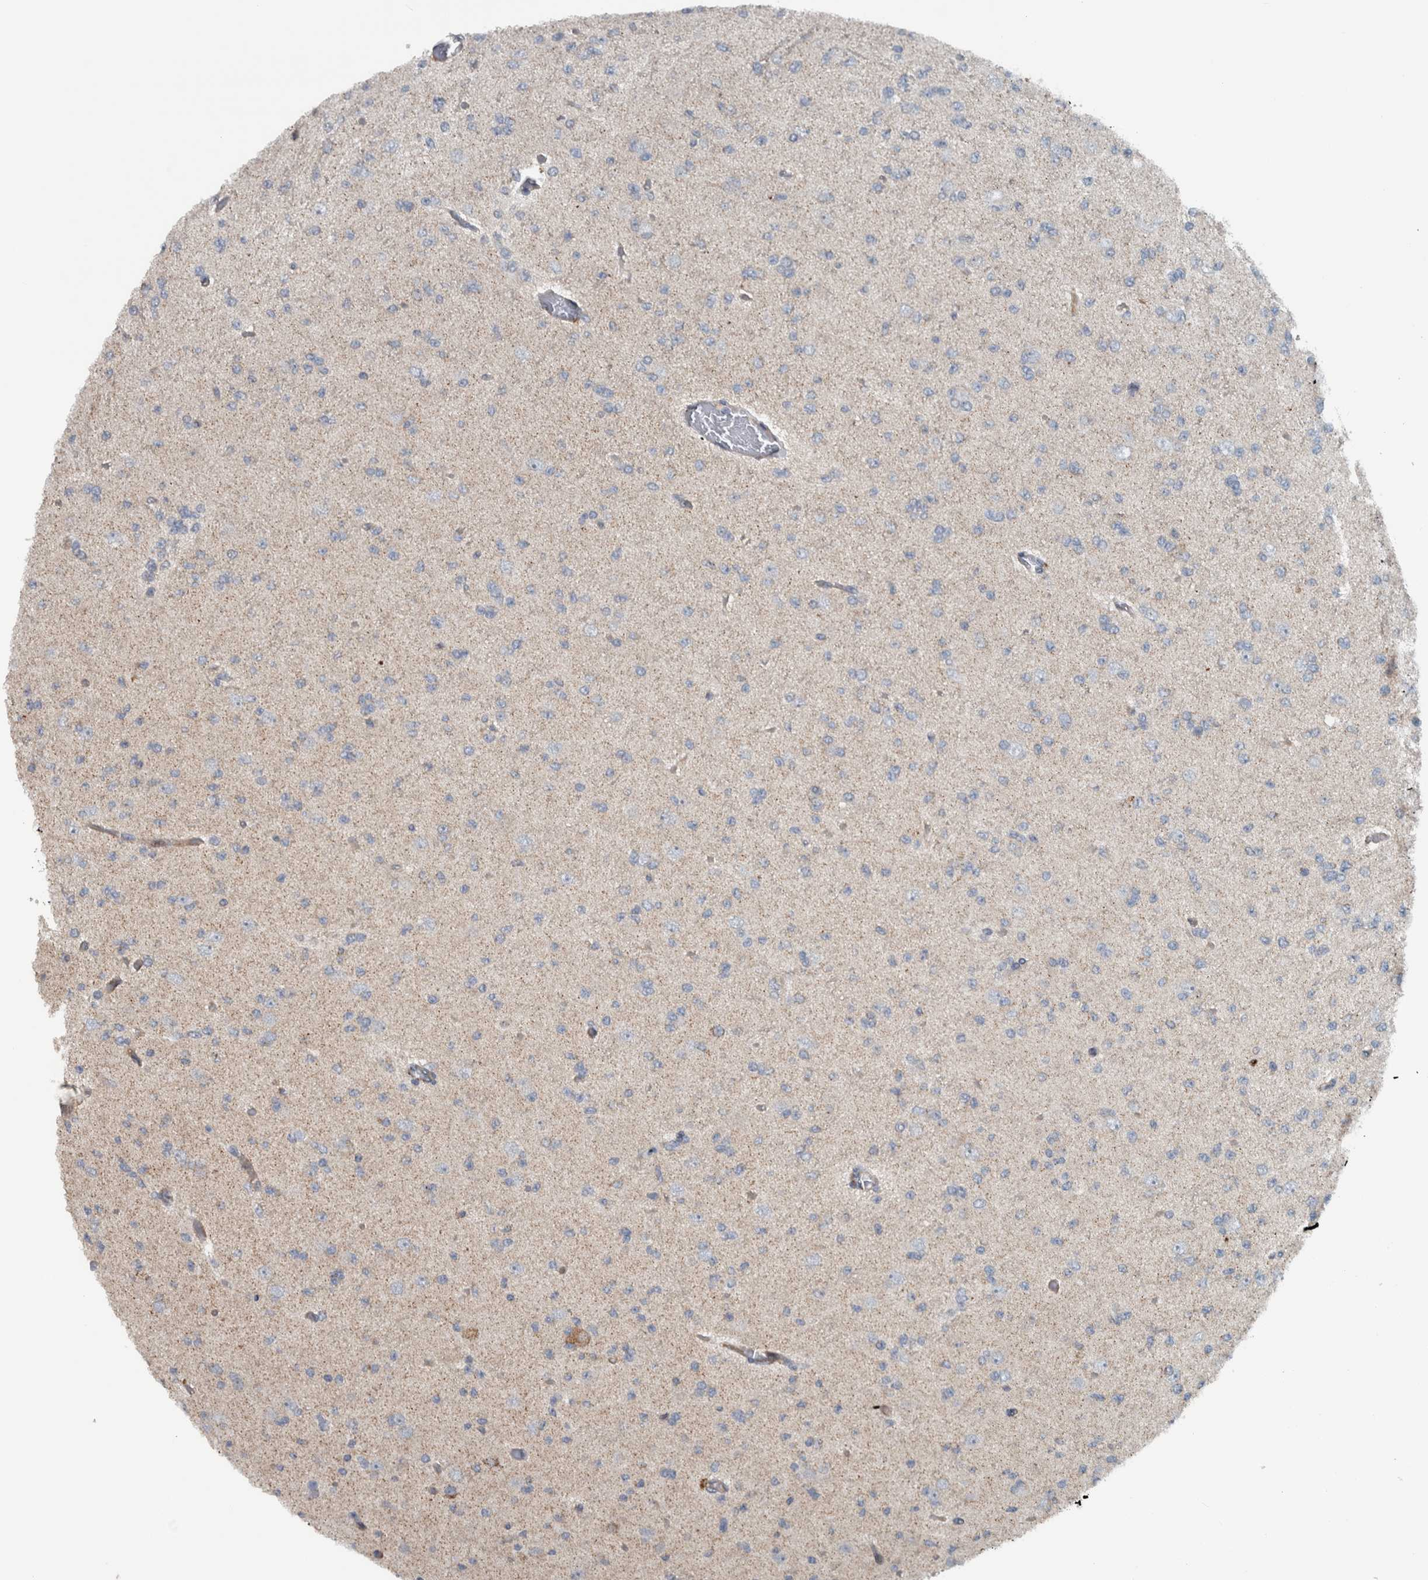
{"staining": {"intensity": "negative", "quantity": "none", "location": "none"}, "tissue": "glioma", "cell_type": "Tumor cells", "image_type": "cancer", "snomed": [{"axis": "morphology", "description": "Glioma, malignant, Low grade"}, {"axis": "topography", "description": "Brain"}], "caption": "Micrograph shows no significant protein positivity in tumor cells of low-grade glioma (malignant).", "gene": "BAIAP2L1", "patient": {"sex": "female", "age": 22}}